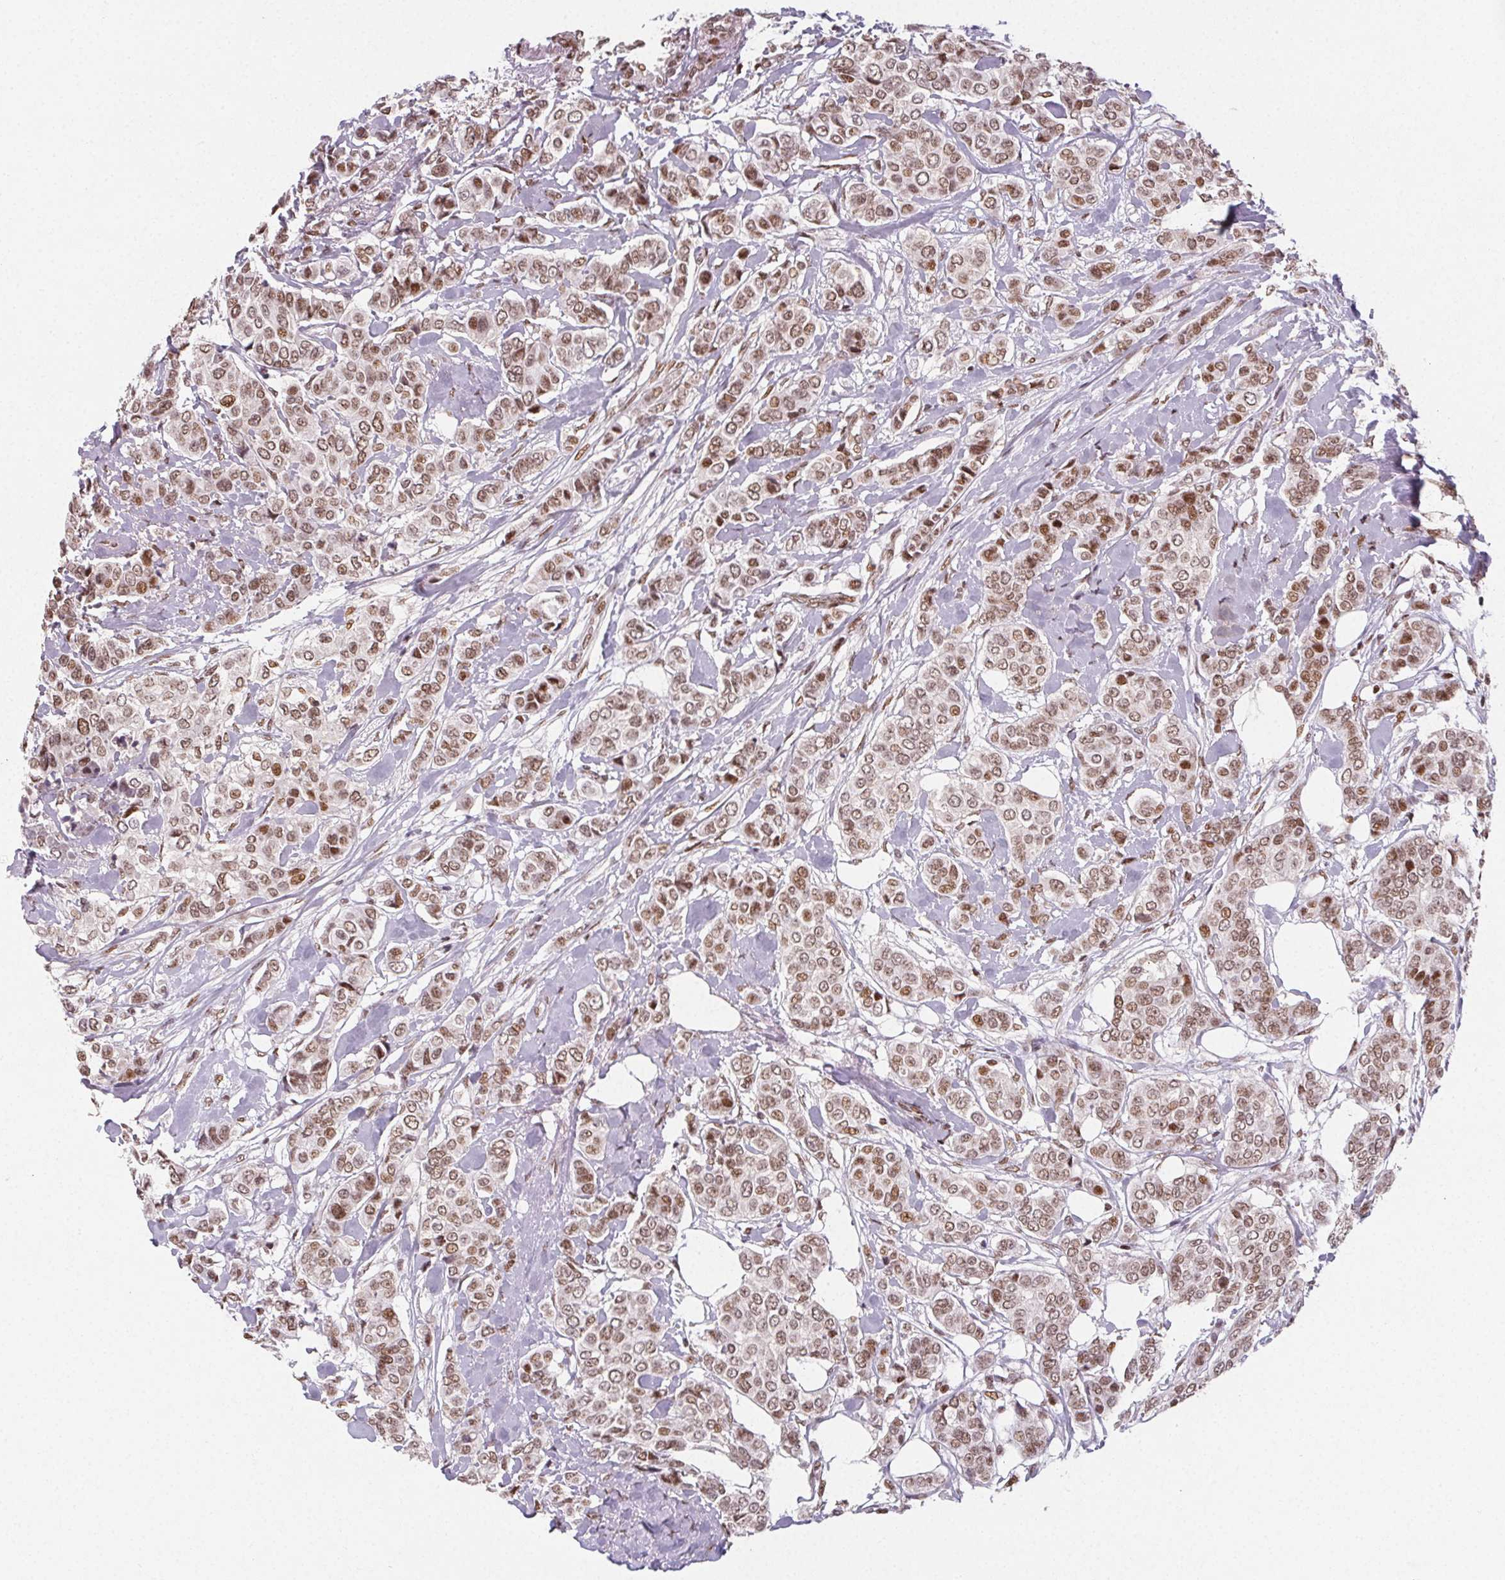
{"staining": {"intensity": "moderate", "quantity": ">75%", "location": "nuclear"}, "tissue": "breast cancer", "cell_type": "Tumor cells", "image_type": "cancer", "snomed": [{"axis": "morphology", "description": "Lobular carcinoma"}, {"axis": "topography", "description": "Breast"}], "caption": "Breast cancer stained for a protein (brown) demonstrates moderate nuclear positive positivity in about >75% of tumor cells.", "gene": "KMT2A", "patient": {"sex": "female", "age": 51}}